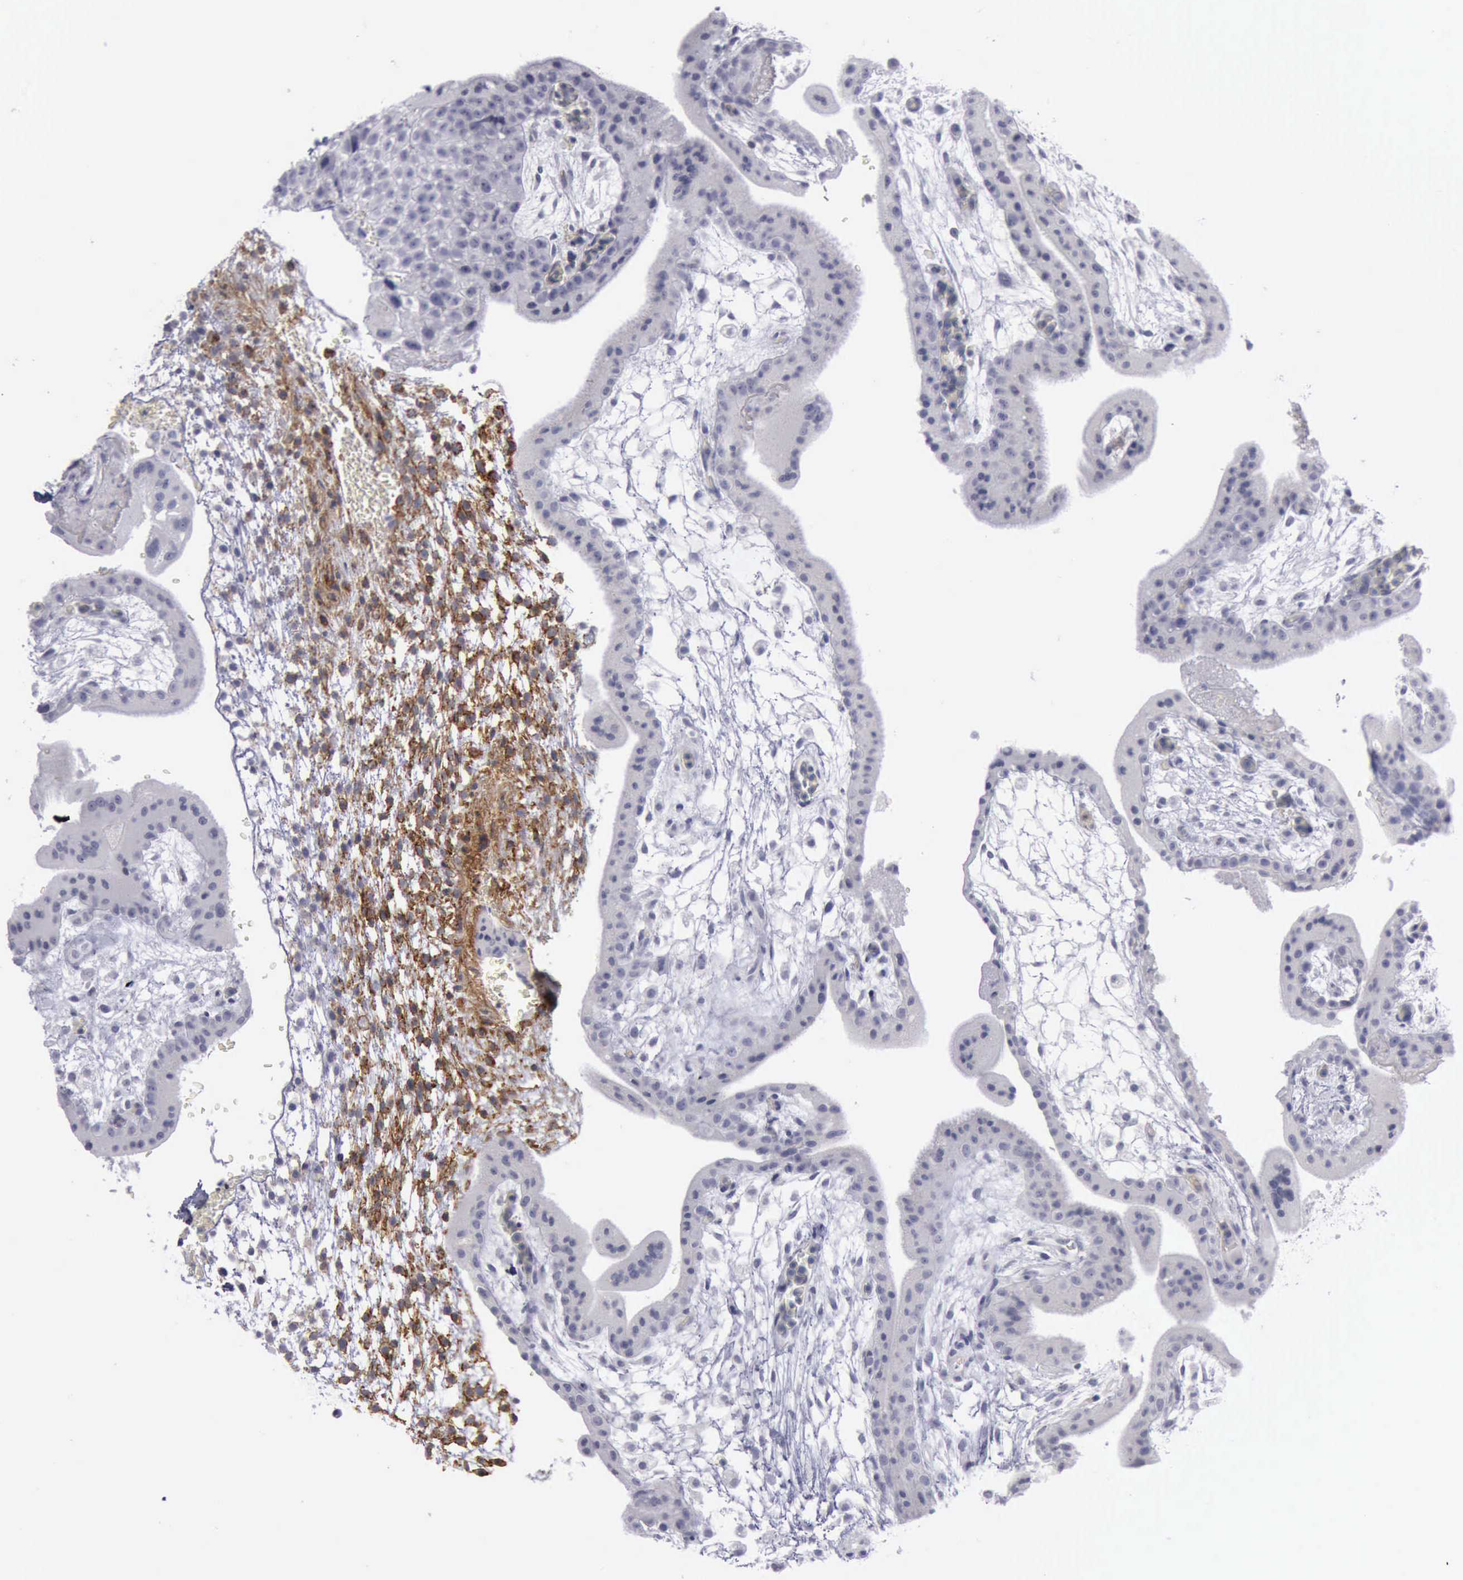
{"staining": {"intensity": "negative", "quantity": "none", "location": "none"}, "tissue": "placenta", "cell_type": "Decidual cells", "image_type": "normal", "snomed": [{"axis": "morphology", "description": "Normal tissue, NOS"}, {"axis": "topography", "description": "Placenta"}], "caption": "Histopathology image shows no protein staining in decidual cells of normal placenta. The staining was performed using DAB to visualize the protein expression in brown, while the nuclei were stained in blue with hematoxylin (Magnification: 20x).", "gene": "CDH2", "patient": {"sex": "female", "age": 35}}